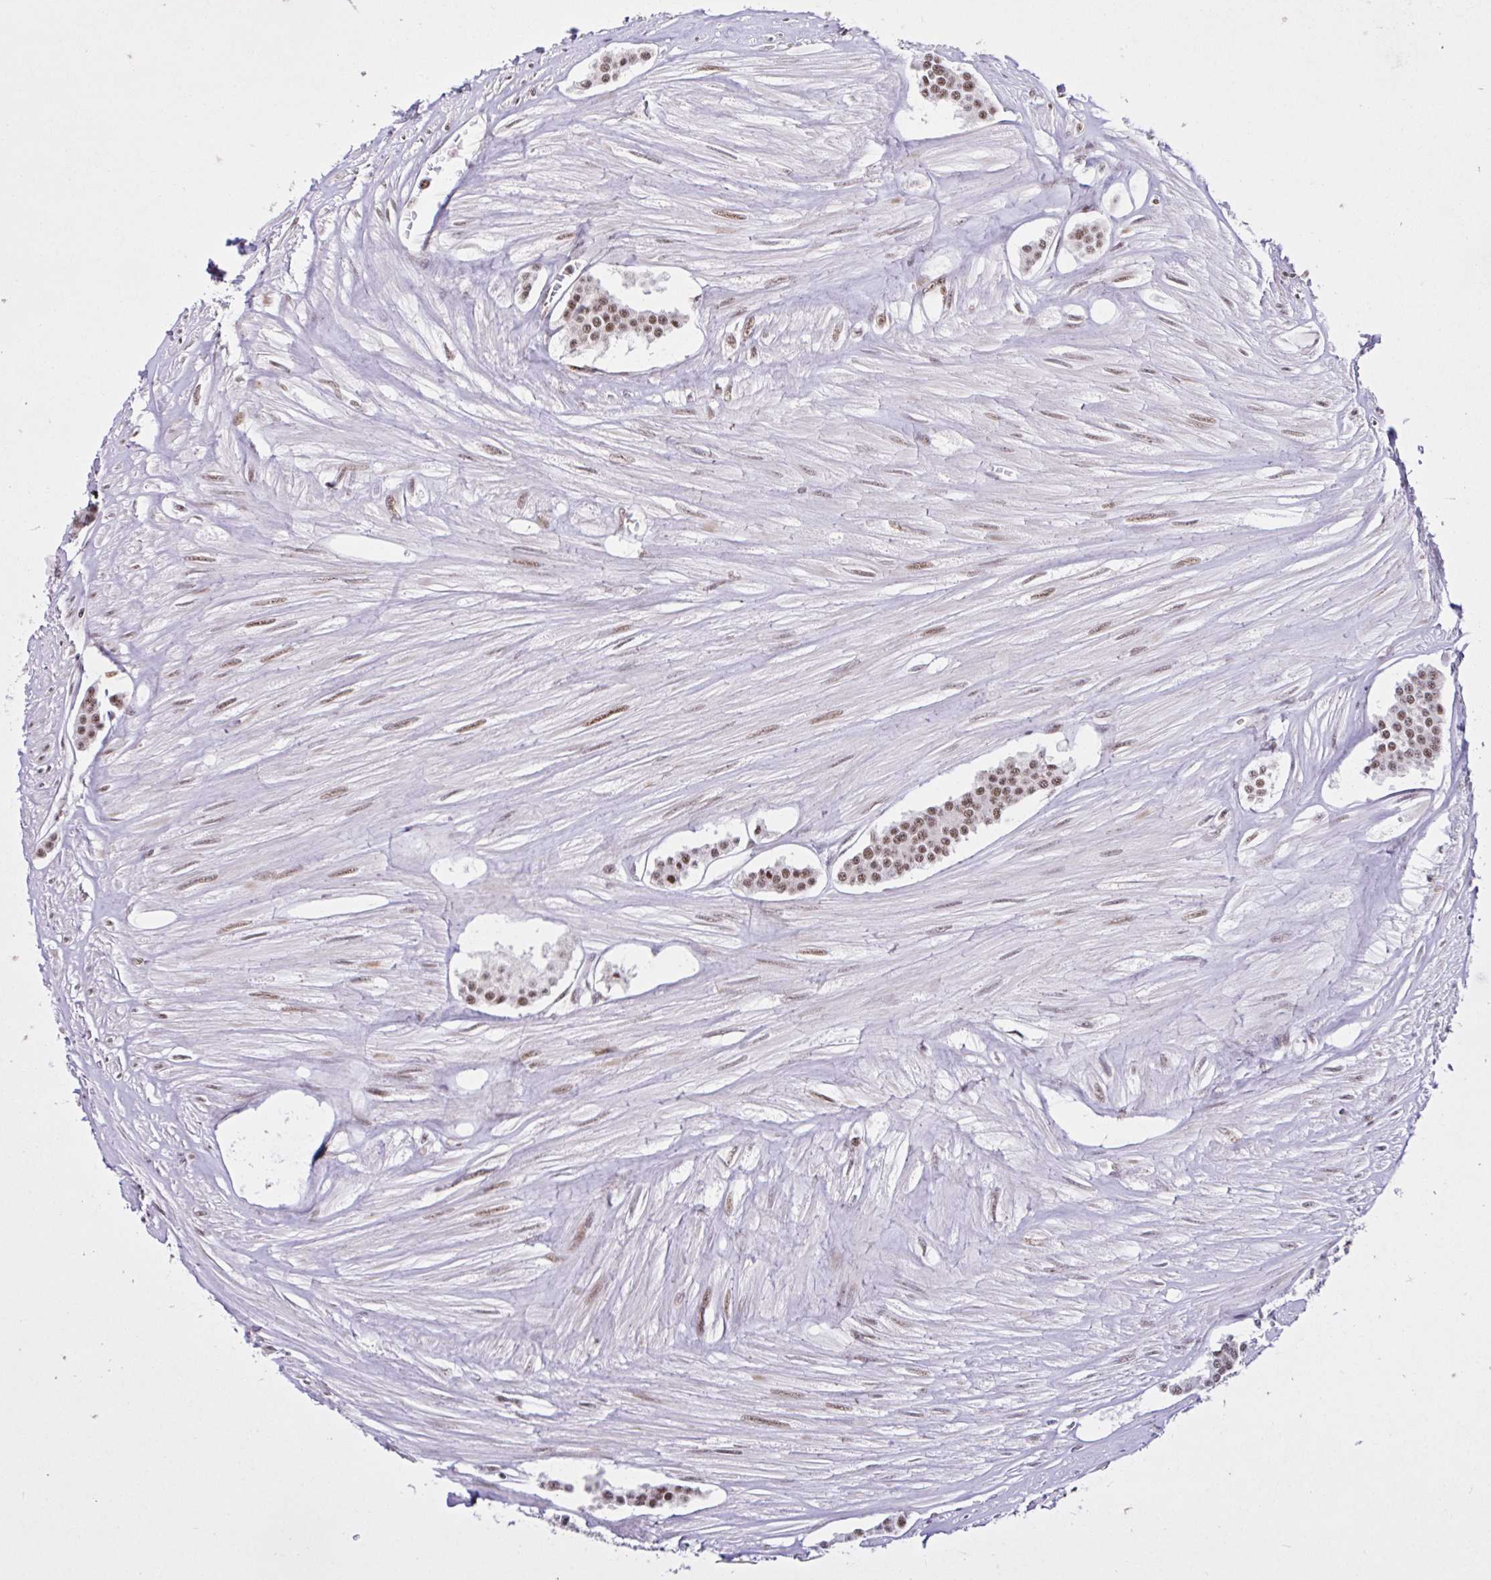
{"staining": {"intensity": "moderate", "quantity": ">75%", "location": "nuclear"}, "tissue": "carcinoid", "cell_type": "Tumor cells", "image_type": "cancer", "snomed": [{"axis": "morphology", "description": "Carcinoid, malignant, NOS"}, {"axis": "topography", "description": "Small intestine"}], "caption": "The photomicrograph displays immunohistochemical staining of carcinoid. There is moderate nuclear staining is present in about >75% of tumor cells. Nuclei are stained in blue.", "gene": "CCDC12", "patient": {"sex": "male", "age": 60}}